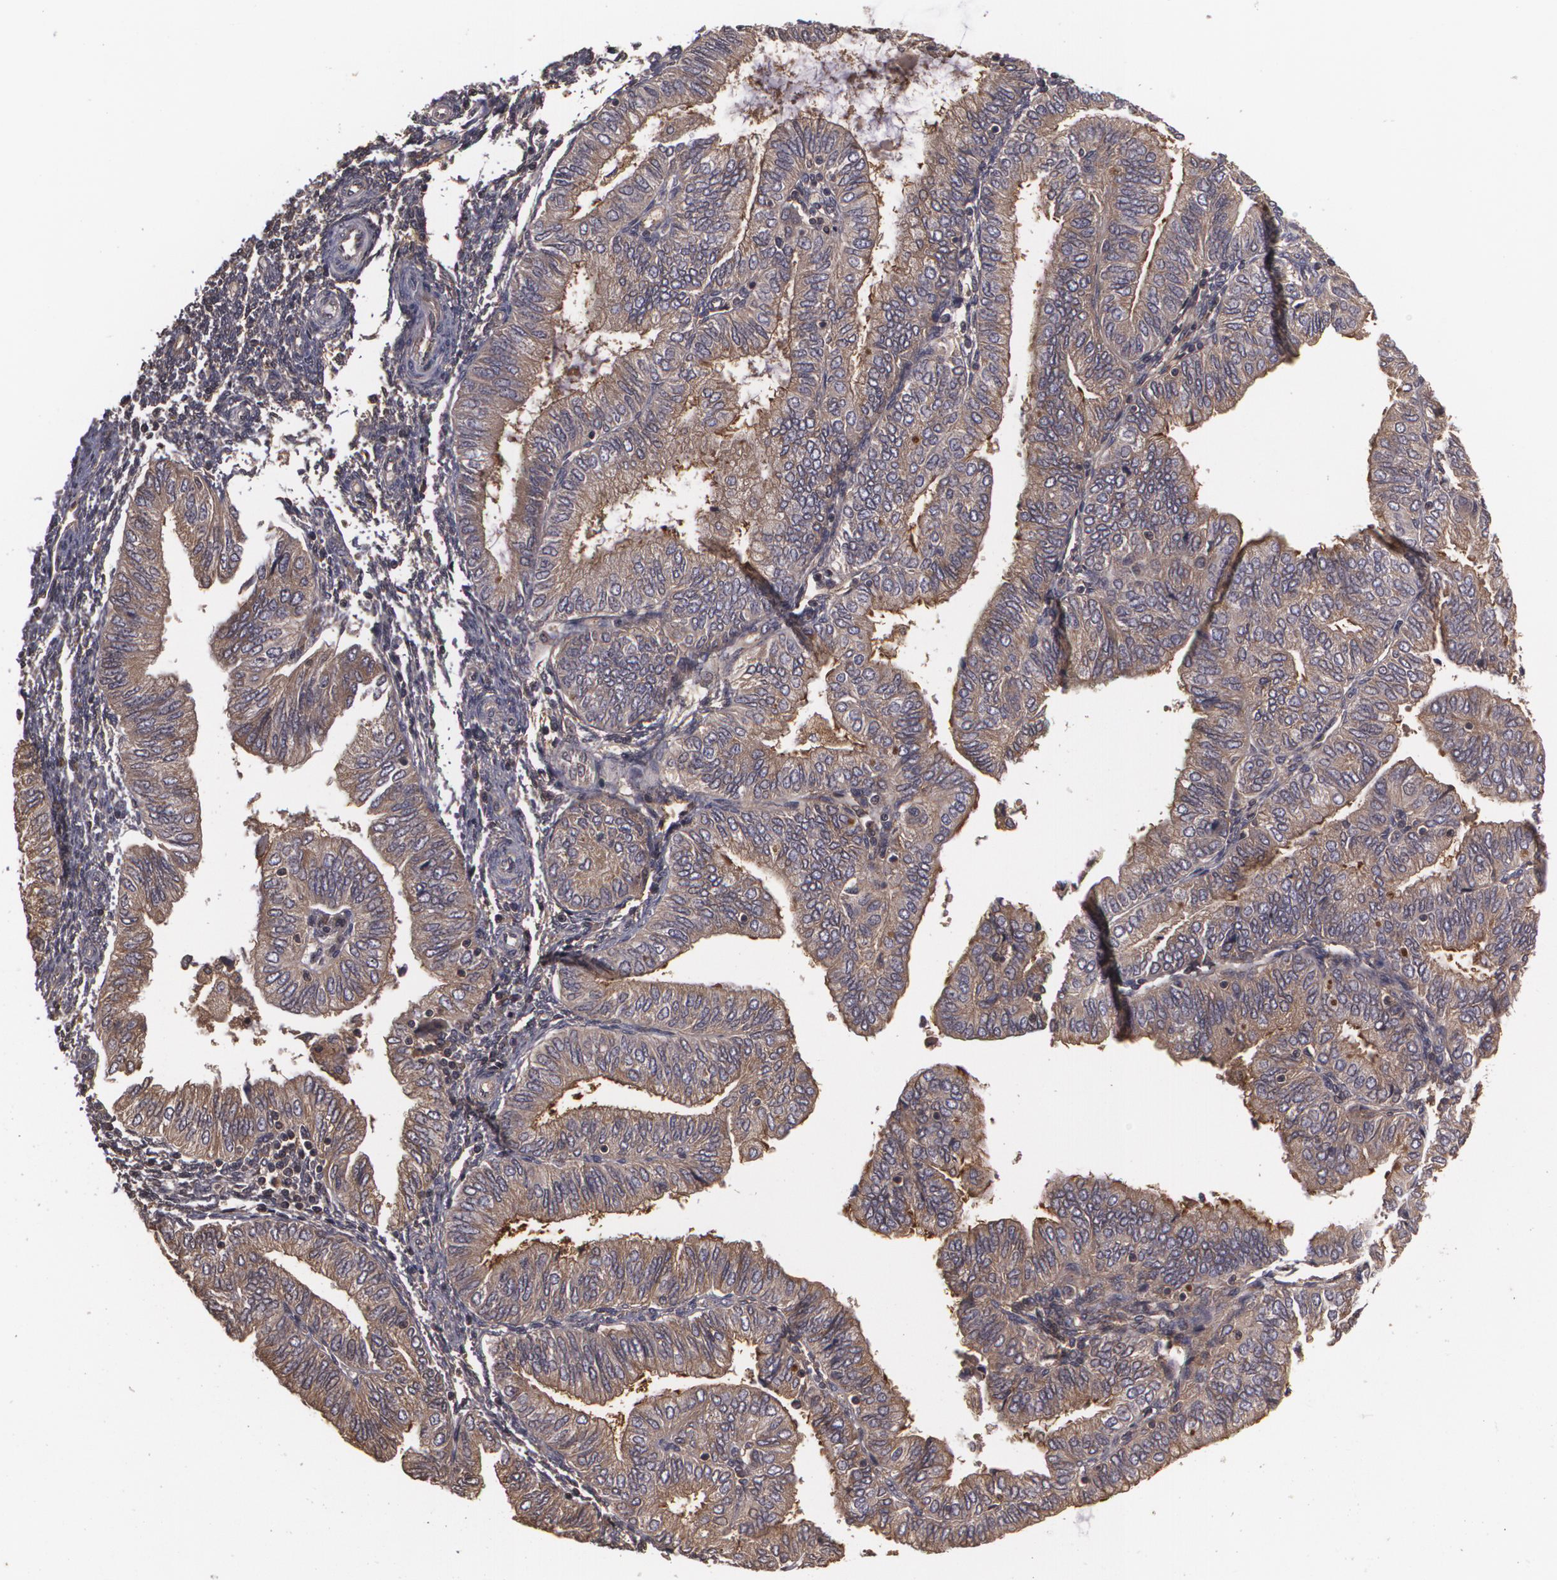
{"staining": {"intensity": "weak", "quantity": ">75%", "location": "cytoplasmic/membranous"}, "tissue": "endometrial cancer", "cell_type": "Tumor cells", "image_type": "cancer", "snomed": [{"axis": "morphology", "description": "Adenocarcinoma, NOS"}, {"axis": "topography", "description": "Endometrium"}], "caption": "Endometrial cancer was stained to show a protein in brown. There is low levels of weak cytoplasmic/membranous staining in approximately >75% of tumor cells.", "gene": "HRAS", "patient": {"sex": "female", "age": 51}}